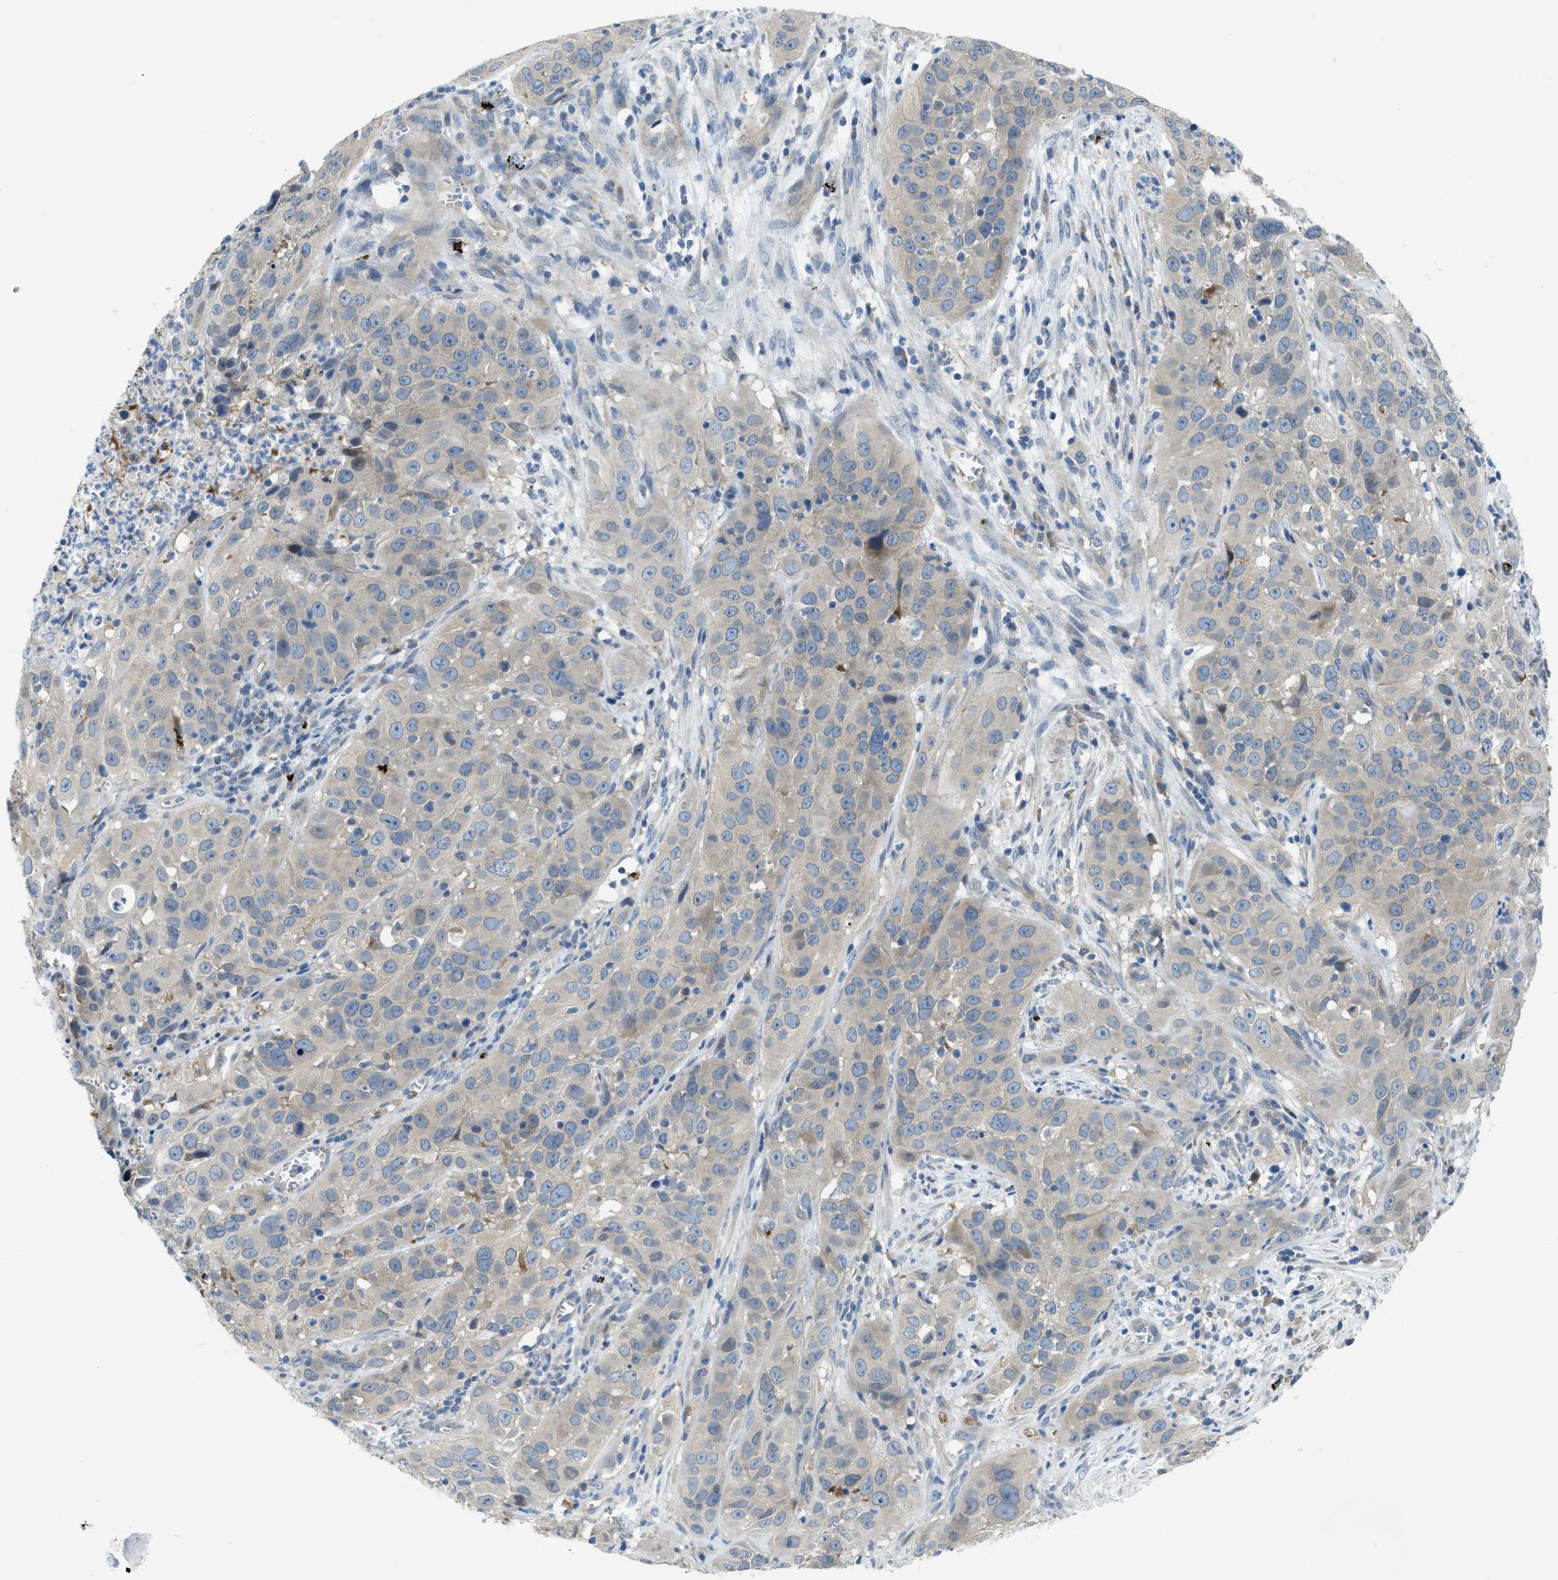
{"staining": {"intensity": "negative", "quantity": "none", "location": "none"}, "tissue": "cervical cancer", "cell_type": "Tumor cells", "image_type": "cancer", "snomed": [{"axis": "morphology", "description": "Squamous cell carcinoma, NOS"}, {"axis": "topography", "description": "Cervix"}], "caption": "Immunohistochemistry photomicrograph of cervical squamous cell carcinoma stained for a protein (brown), which shows no expression in tumor cells. (Brightfield microscopy of DAB immunohistochemistry (IHC) at high magnification).", "gene": "KLHDC10", "patient": {"sex": "female", "age": 32}}